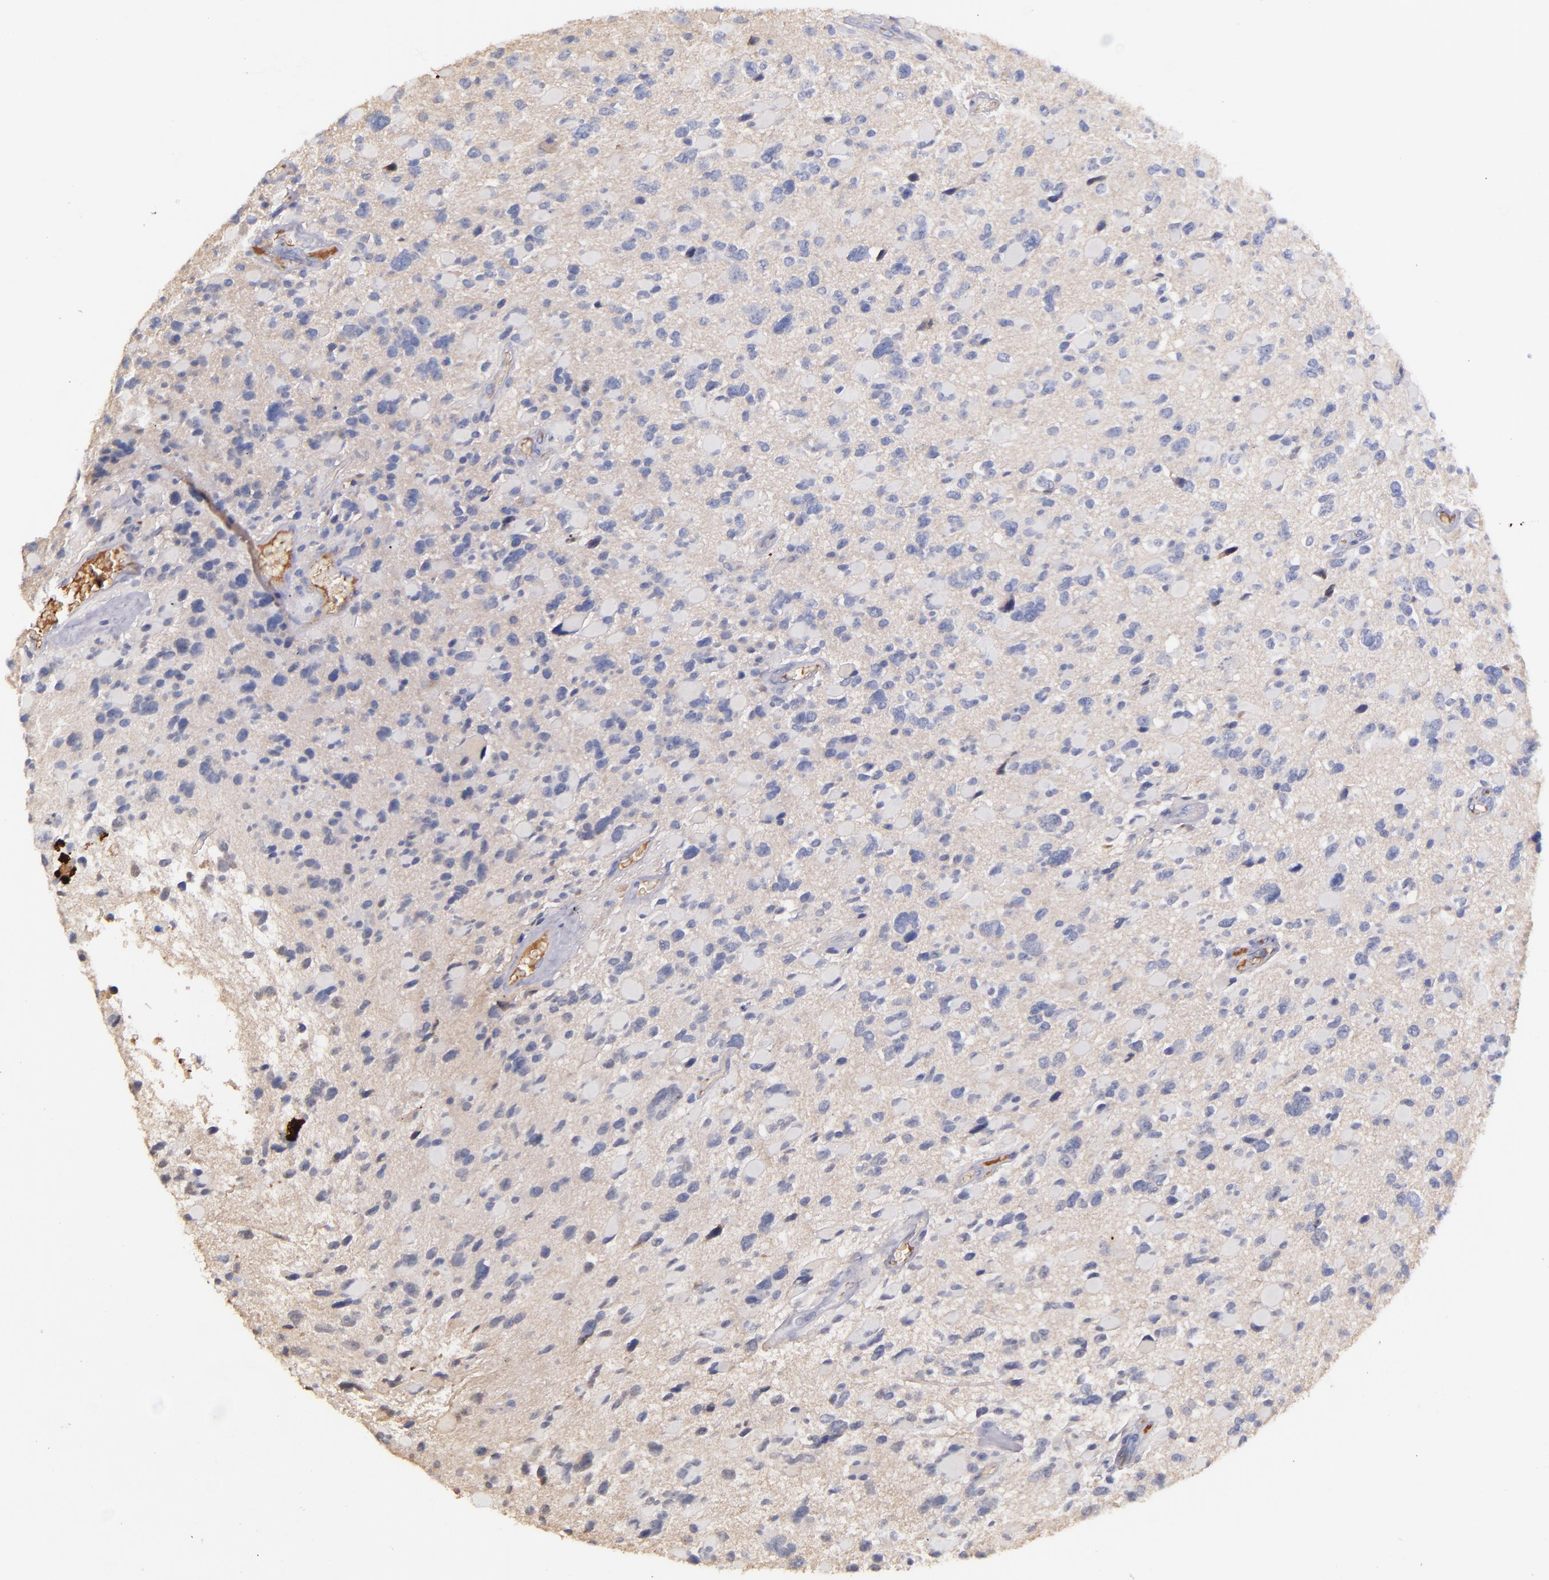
{"staining": {"intensity": "weak", "quantity": ">75%", "location": "cytoplasmic/membranous"}, "tissue": "glioma", "cell_type": "Tumor cells", "image_type": "cancer", "snomed": [{"axis": "morphology", "description": "Glioma, malignant, High grade"}, {"axis": "topography", "description": "Brain"}], "caption": "Immunohistochemistry (IHC) staining of malignant glioma (high-grade), which displays low levels of weak cytoplasmic/membranous staining in approximately >75% of tumor cells indicating weak cytoplasmic/membranous protein expression. The staining was performed using DAB (brown) for protein detection and nuclei were counterstained in hematoxylin (blue).", "gene": "KNG1", "patient": {"sex": "female", "age": 37}}